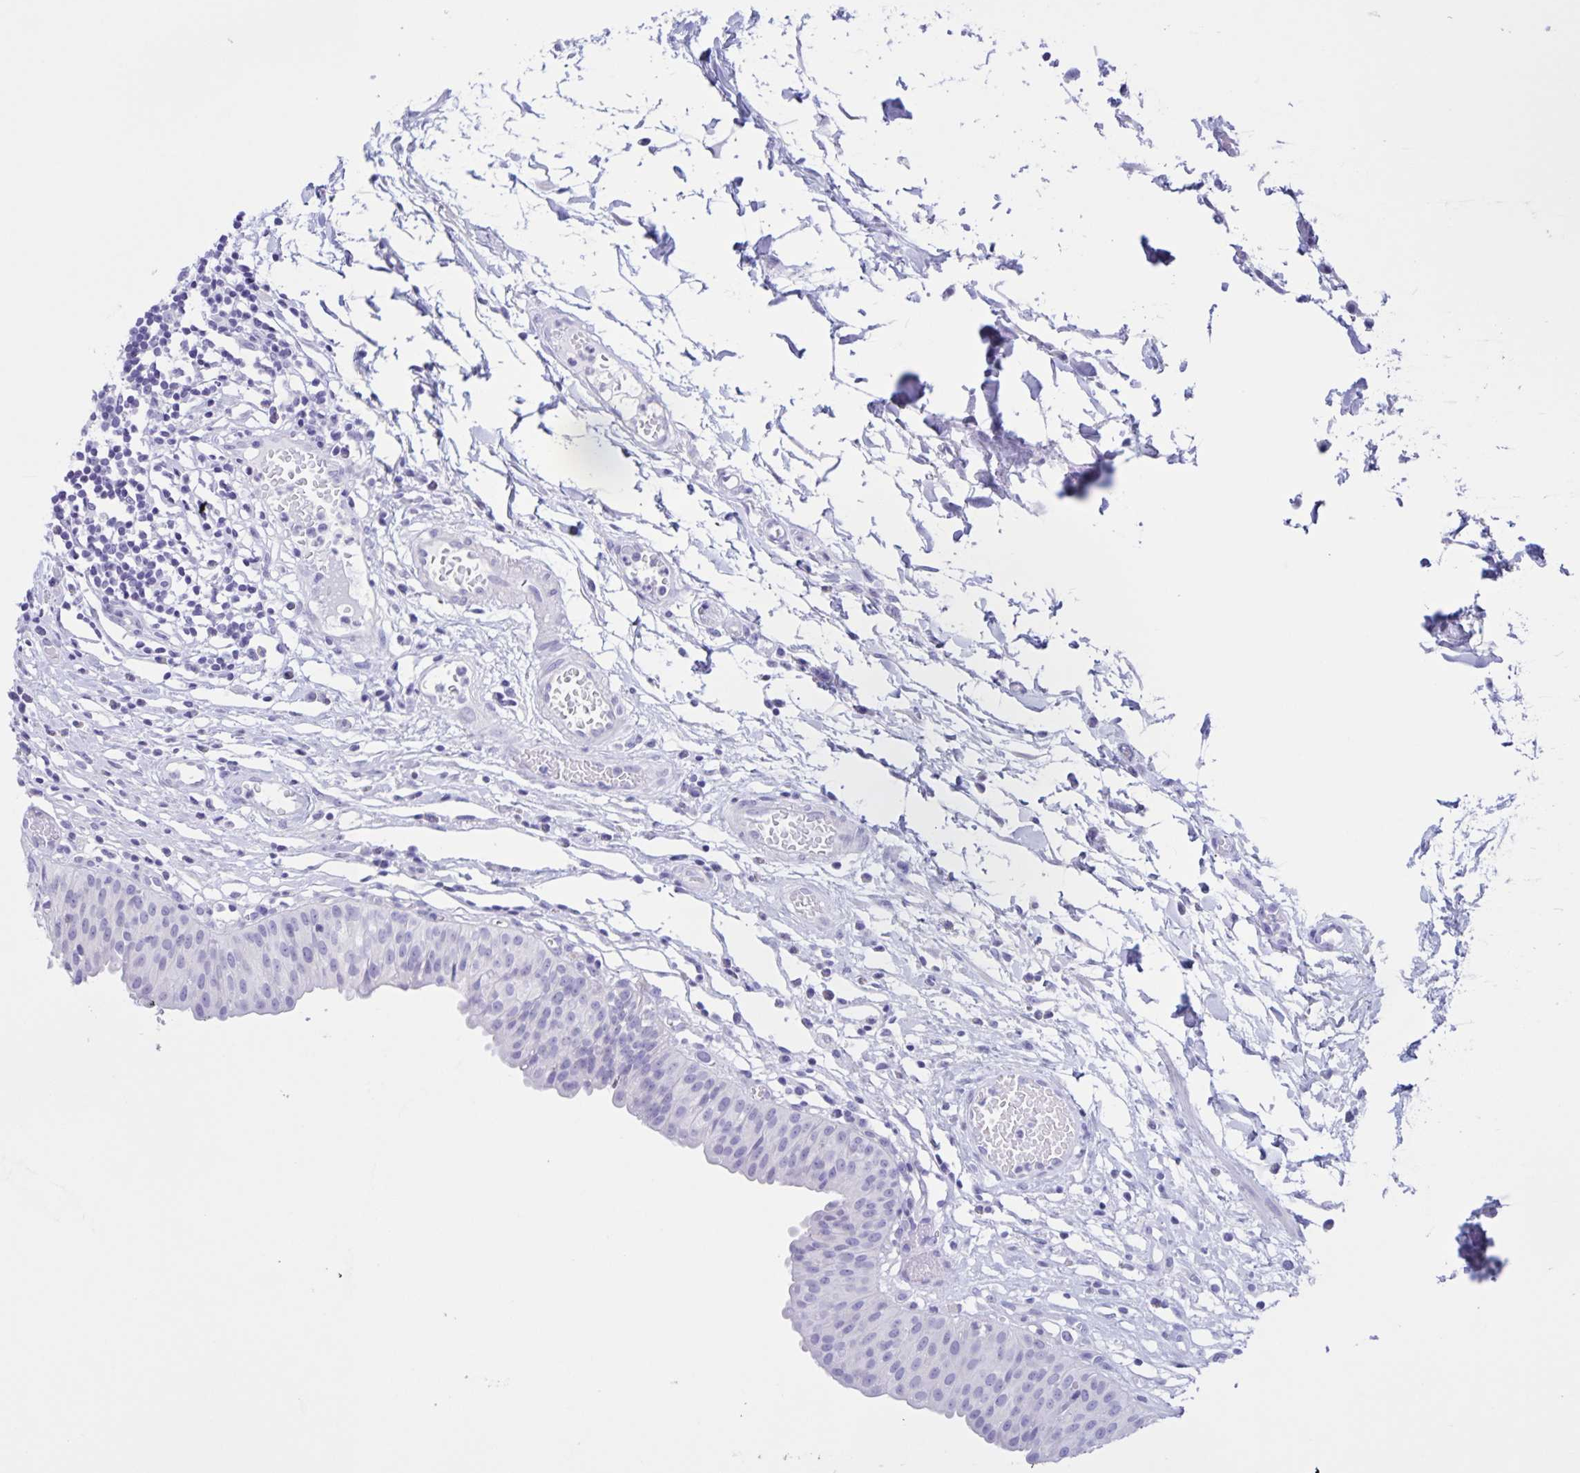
{"staining": {"intensity": "negative", "quantity": "none", "location": "none"}, "tissue": "urinary bladder", "cell_type": "Urothelial cells", "image_type": "normal", "snomed": [{"axis": "morphology", "description": "Normal tissue, NOS"}, {"axis": "topography", "description": "Urinary bladder"}], "caption": "Immunohistochemistry image of unremarkable urinary bladder: urinary bladder stained with DAB shows no significant protein staining in urothelial cells. (Immunohistochemistry (ihc), brightfield microscopy, high magnification).", "gene": "TGIF2LX", "patient": {"sex": "male", "age": 64}}